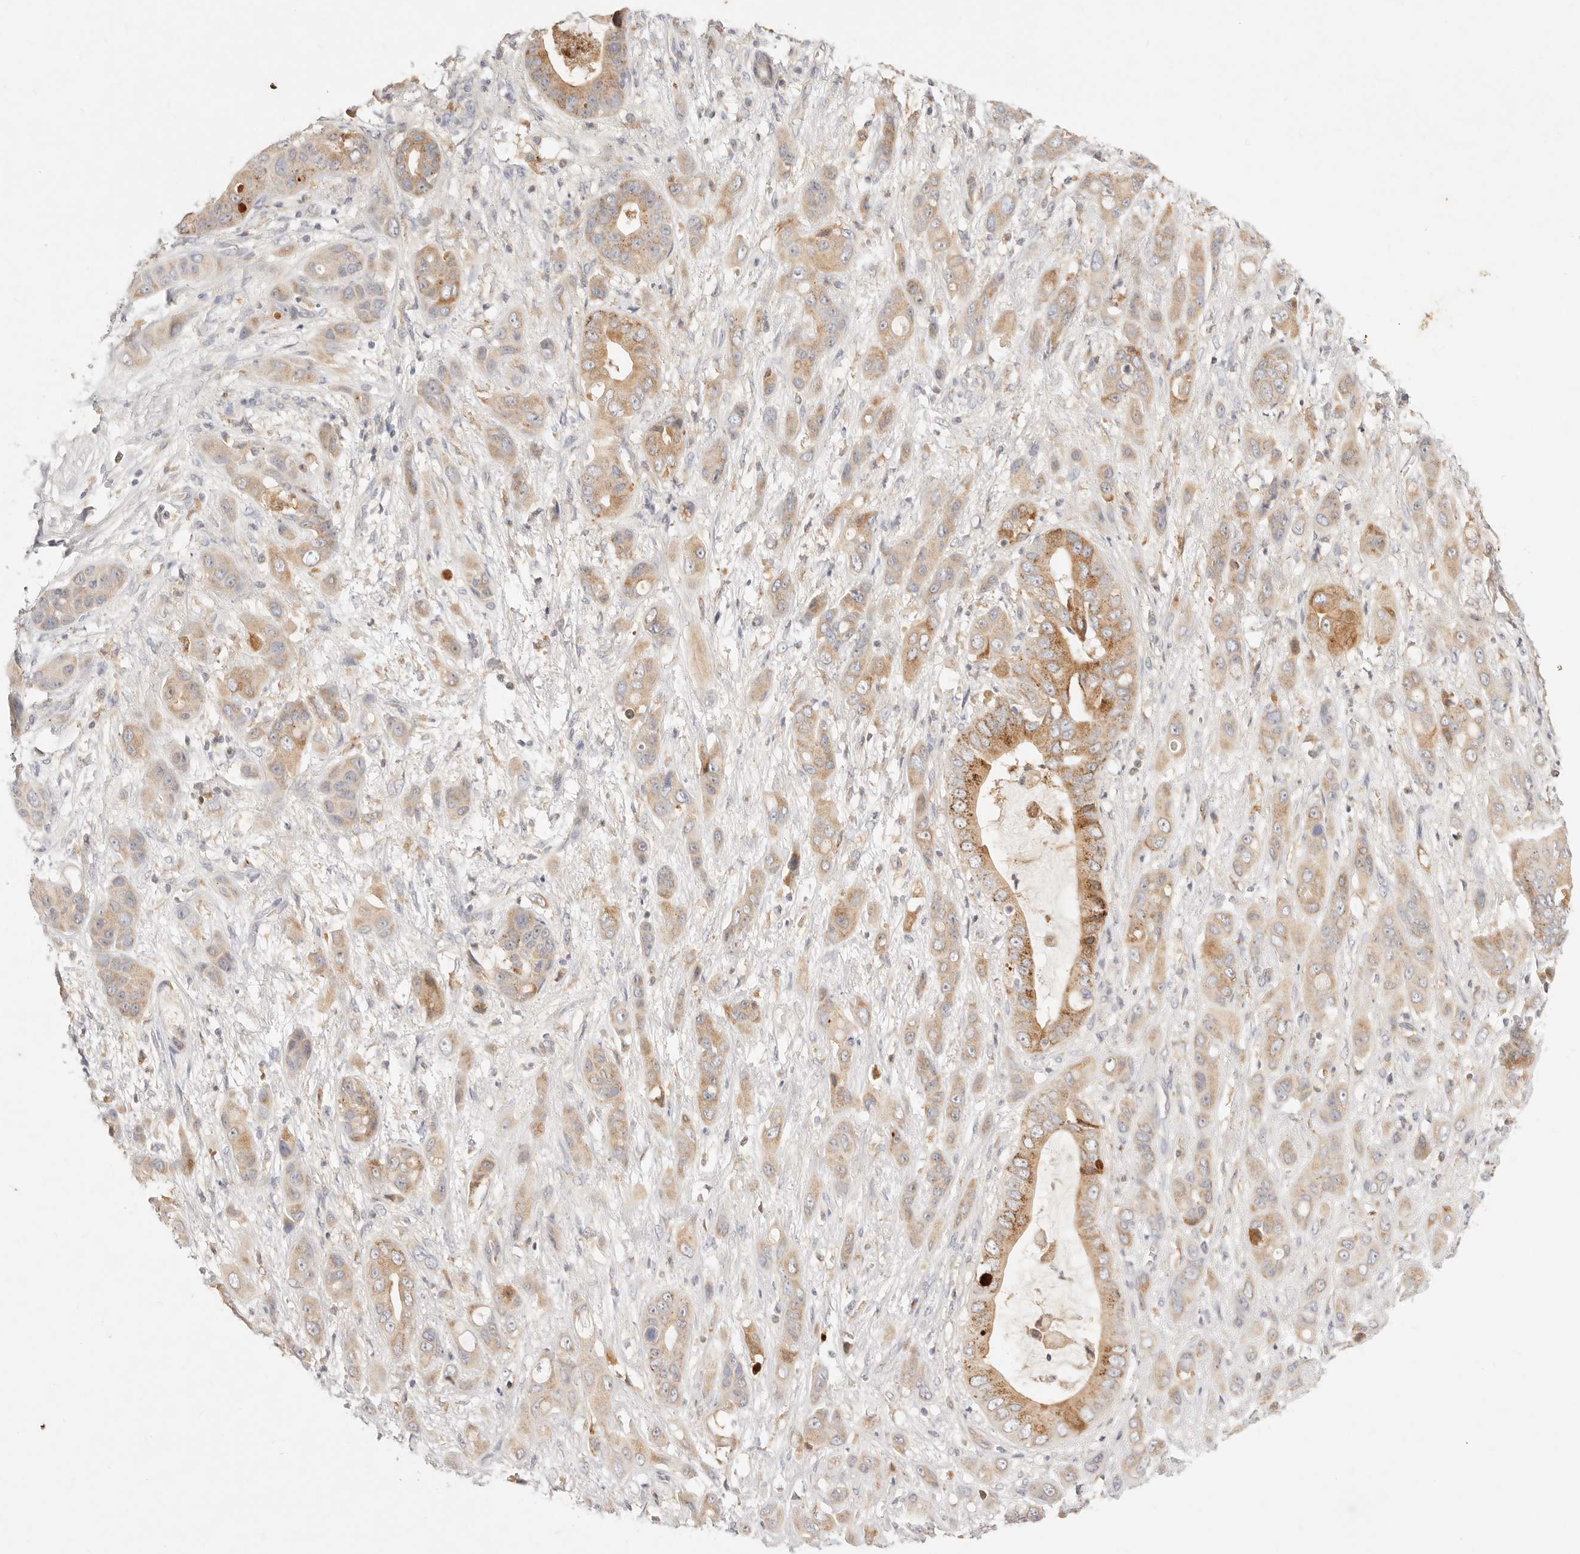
{"staining": {"intensity": "moderate", "quantity": ">75%", "location": "cytoplasmic/membranous"}, "tissue": "liver cancer", "cell_type": "Tumor cells", "image_type": "cancer", "snomed": [{"axis": "morphology", "description": "Cholangiocarcinoma"}, {"axis": "topography", "description": "Liver"}], "caption": "Cholangiocarcinoma (liver) tissue reveals moderate cytoplasmic/membranous positivity in approximately >75% of tumor cells The staining was performed using DAB (3,3'-diaminobenzidine) to visualize the protein expression in brown, while the nuclei were stained in blue with hematoxylin (Magnification: 20x).", "gene": "ACOX1", "patient": {"sex": "female", "age": 52}}